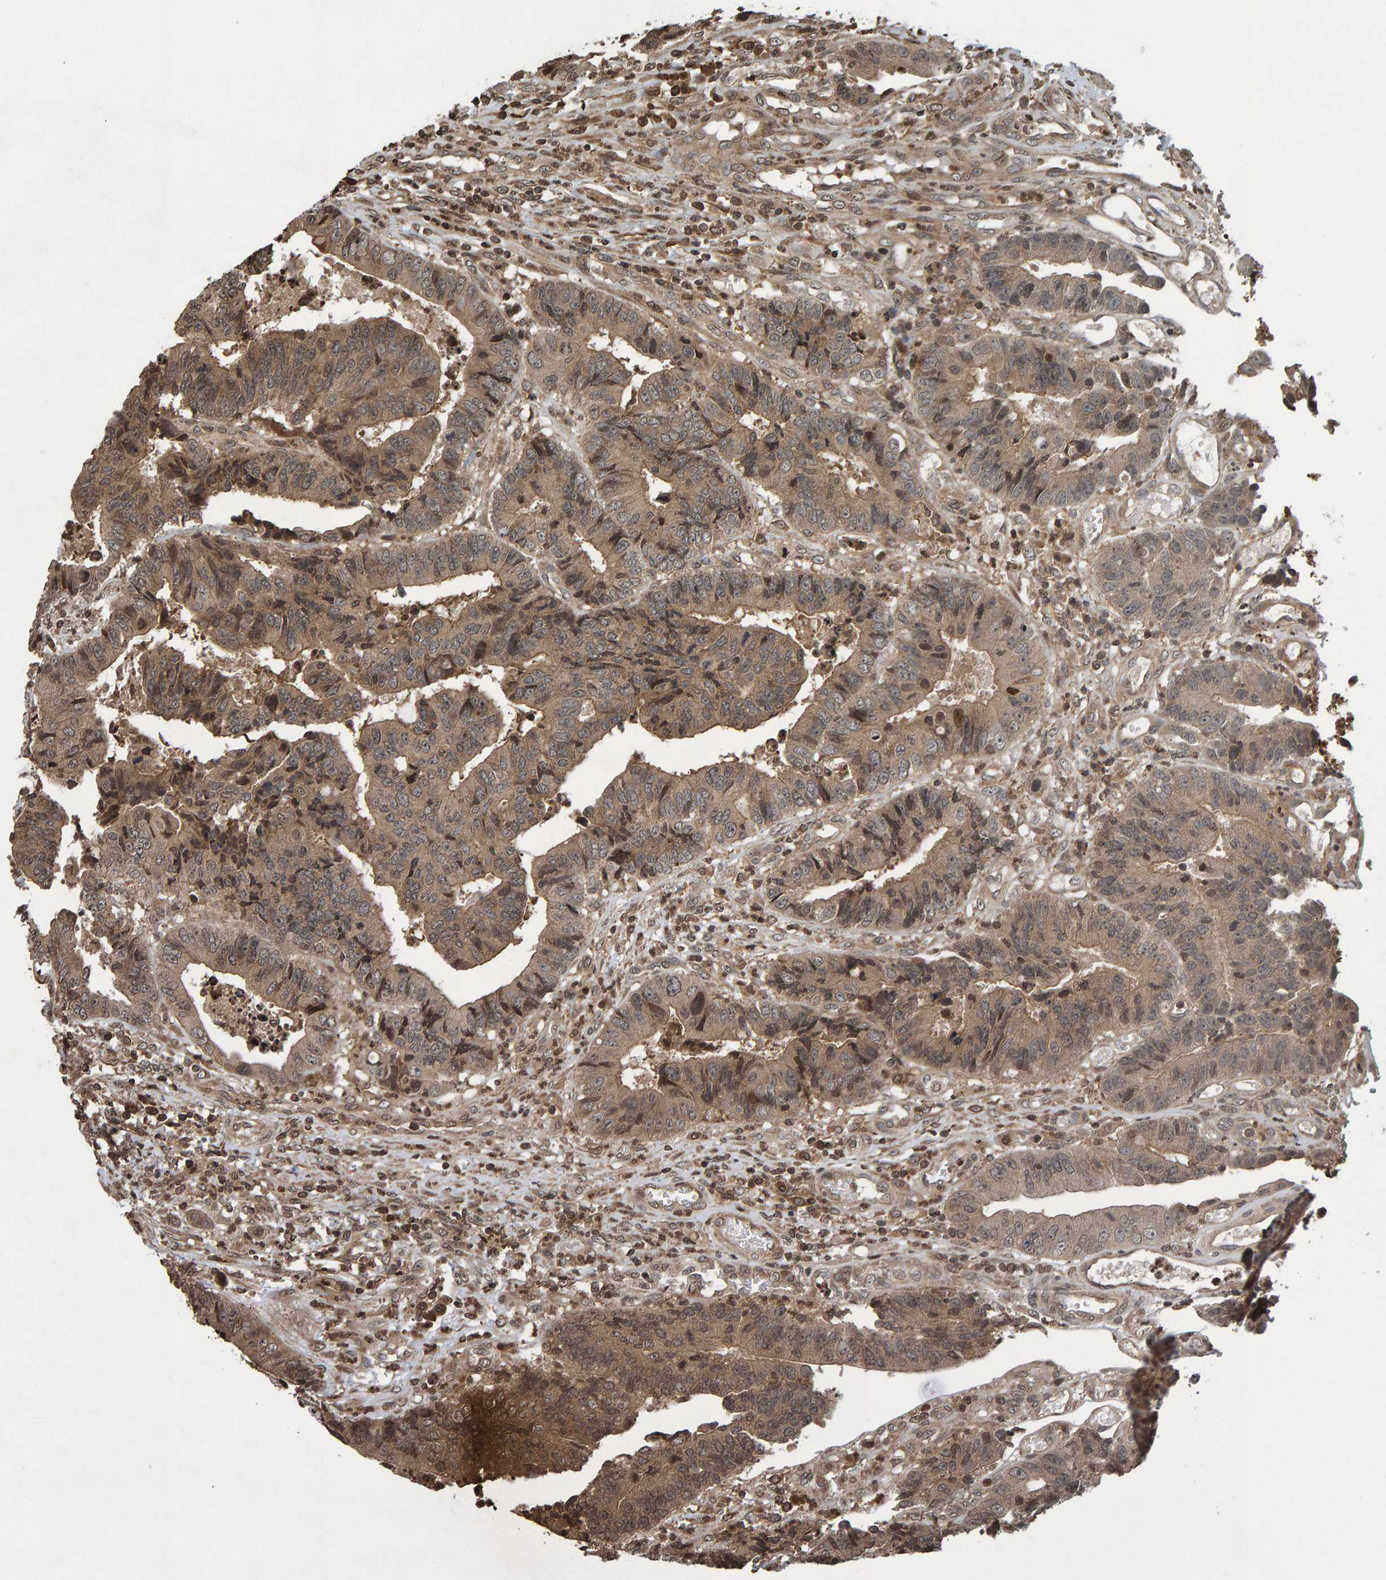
{"staining": {"intensity": "moderate", "quantity": ">75%", "location": "cytoplasmic/membranous"}, "tissue": "colorectal cancer", "cell_type": "Tumor cells", "image_type": "cancer", "snomed": [{"axis": "morphology", "description": "Adenocarcinoma, NOS"}, {"axis": "topography", "description": "Rectum"}], "caption": "Colorectal adenocarcinoma was stained to show a protein in brown. There is medium levels of moderate cytoplasmic/membranous expression in about >75% of tumor cells.", "gene": "GAB2", "patient": {"sex": "male", "age": 84}}